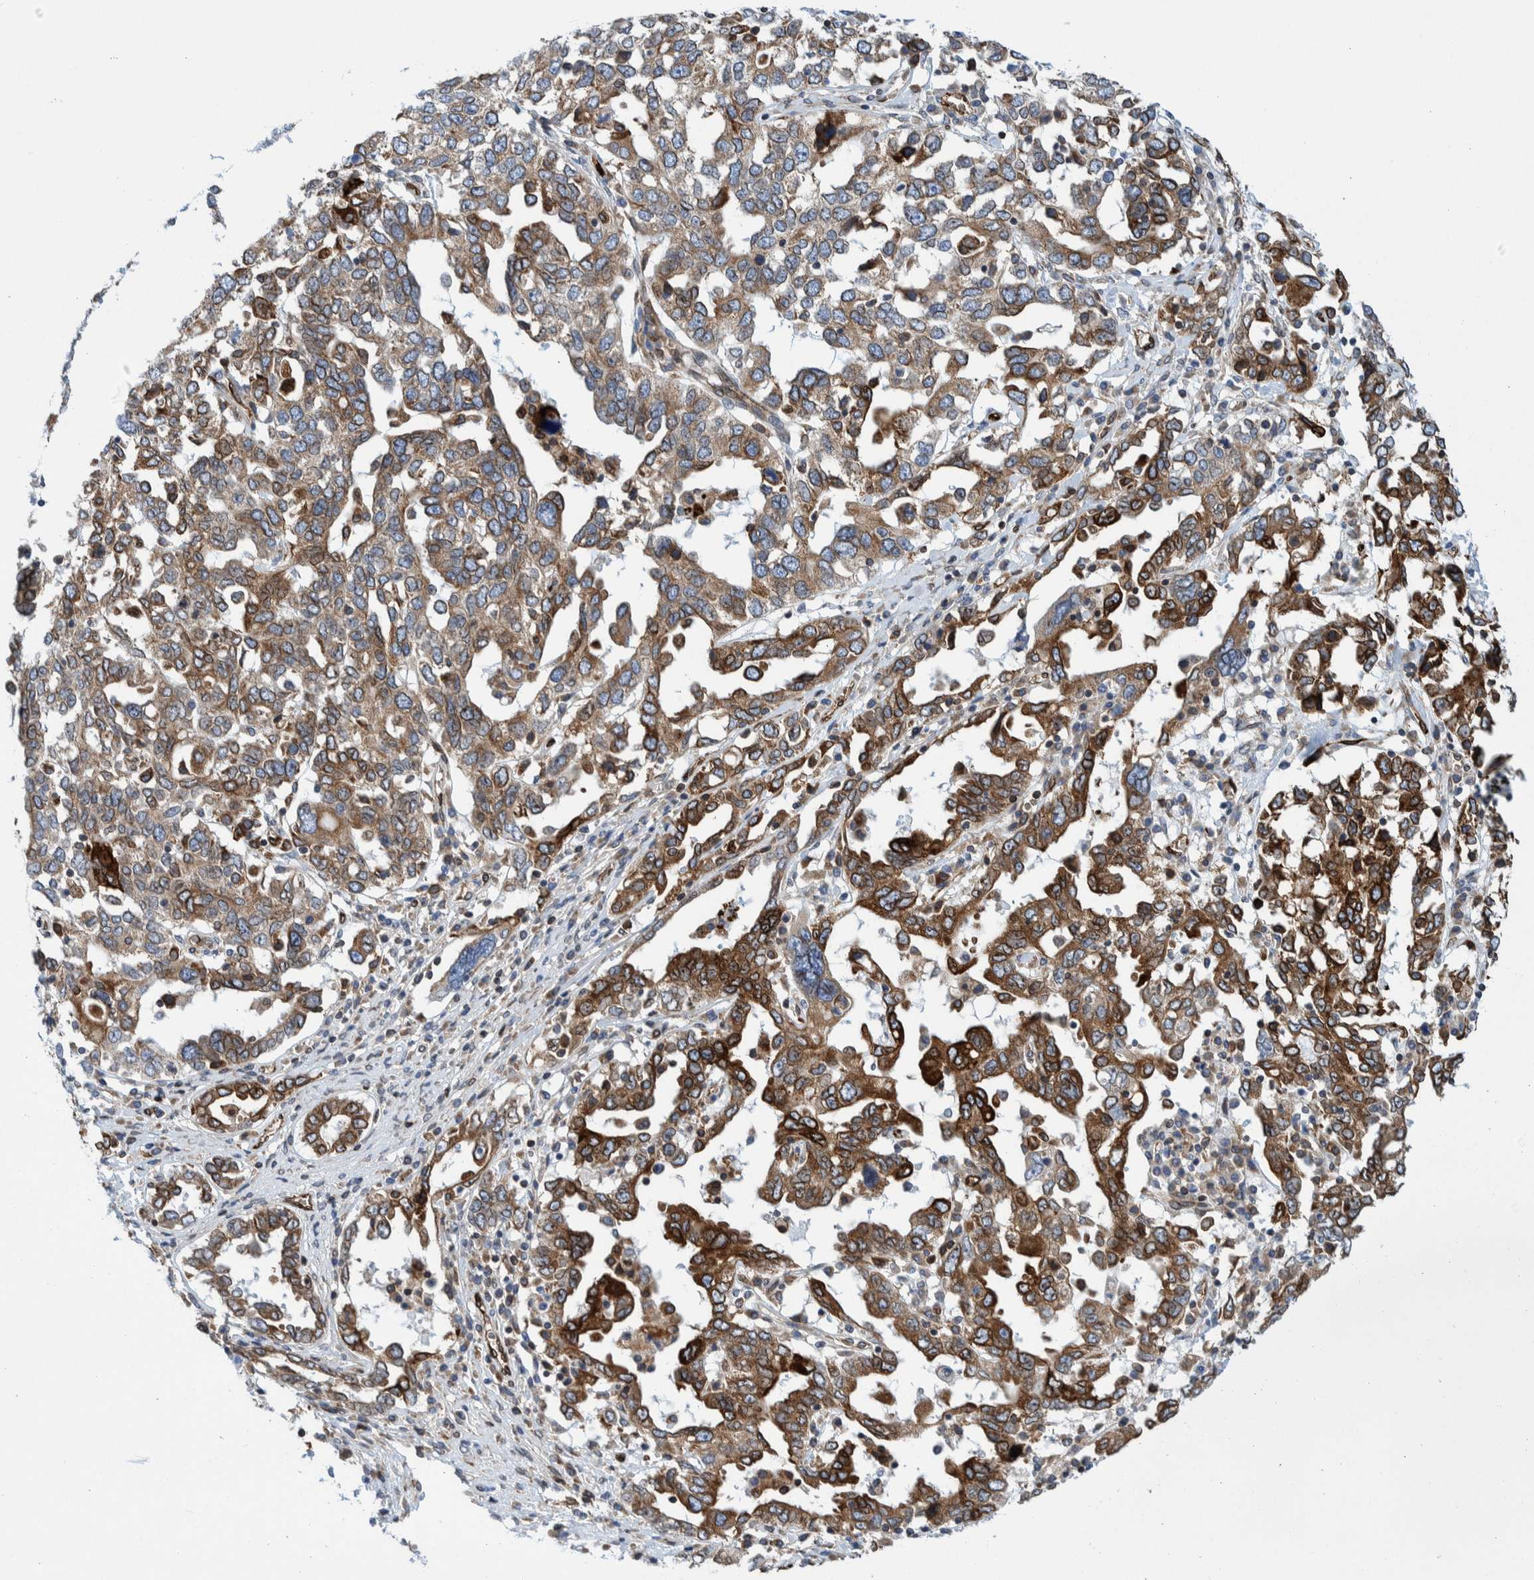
{"staining": {"intensity": "moderate", "quantity": ">75%", "location": "cytoplasmic/membranous"}, "tissue": "ovarian cancer", "cell_type": "Tumor cells", "image_type": "cancer", "snomed": [{"axis": "morphology", "description": "Carcinoma, endometroid"}, {"axis": "topography", "description": "Ovary"}], "caption": "Immunohistochemical staining of human ovarian endometroid carcinoma shows moderate cytoplasmic/membranous protein positivity in approximately >75% of tumor cells.", "gene": "THEM6", "patient": {"sex": "female", "age": 62}}